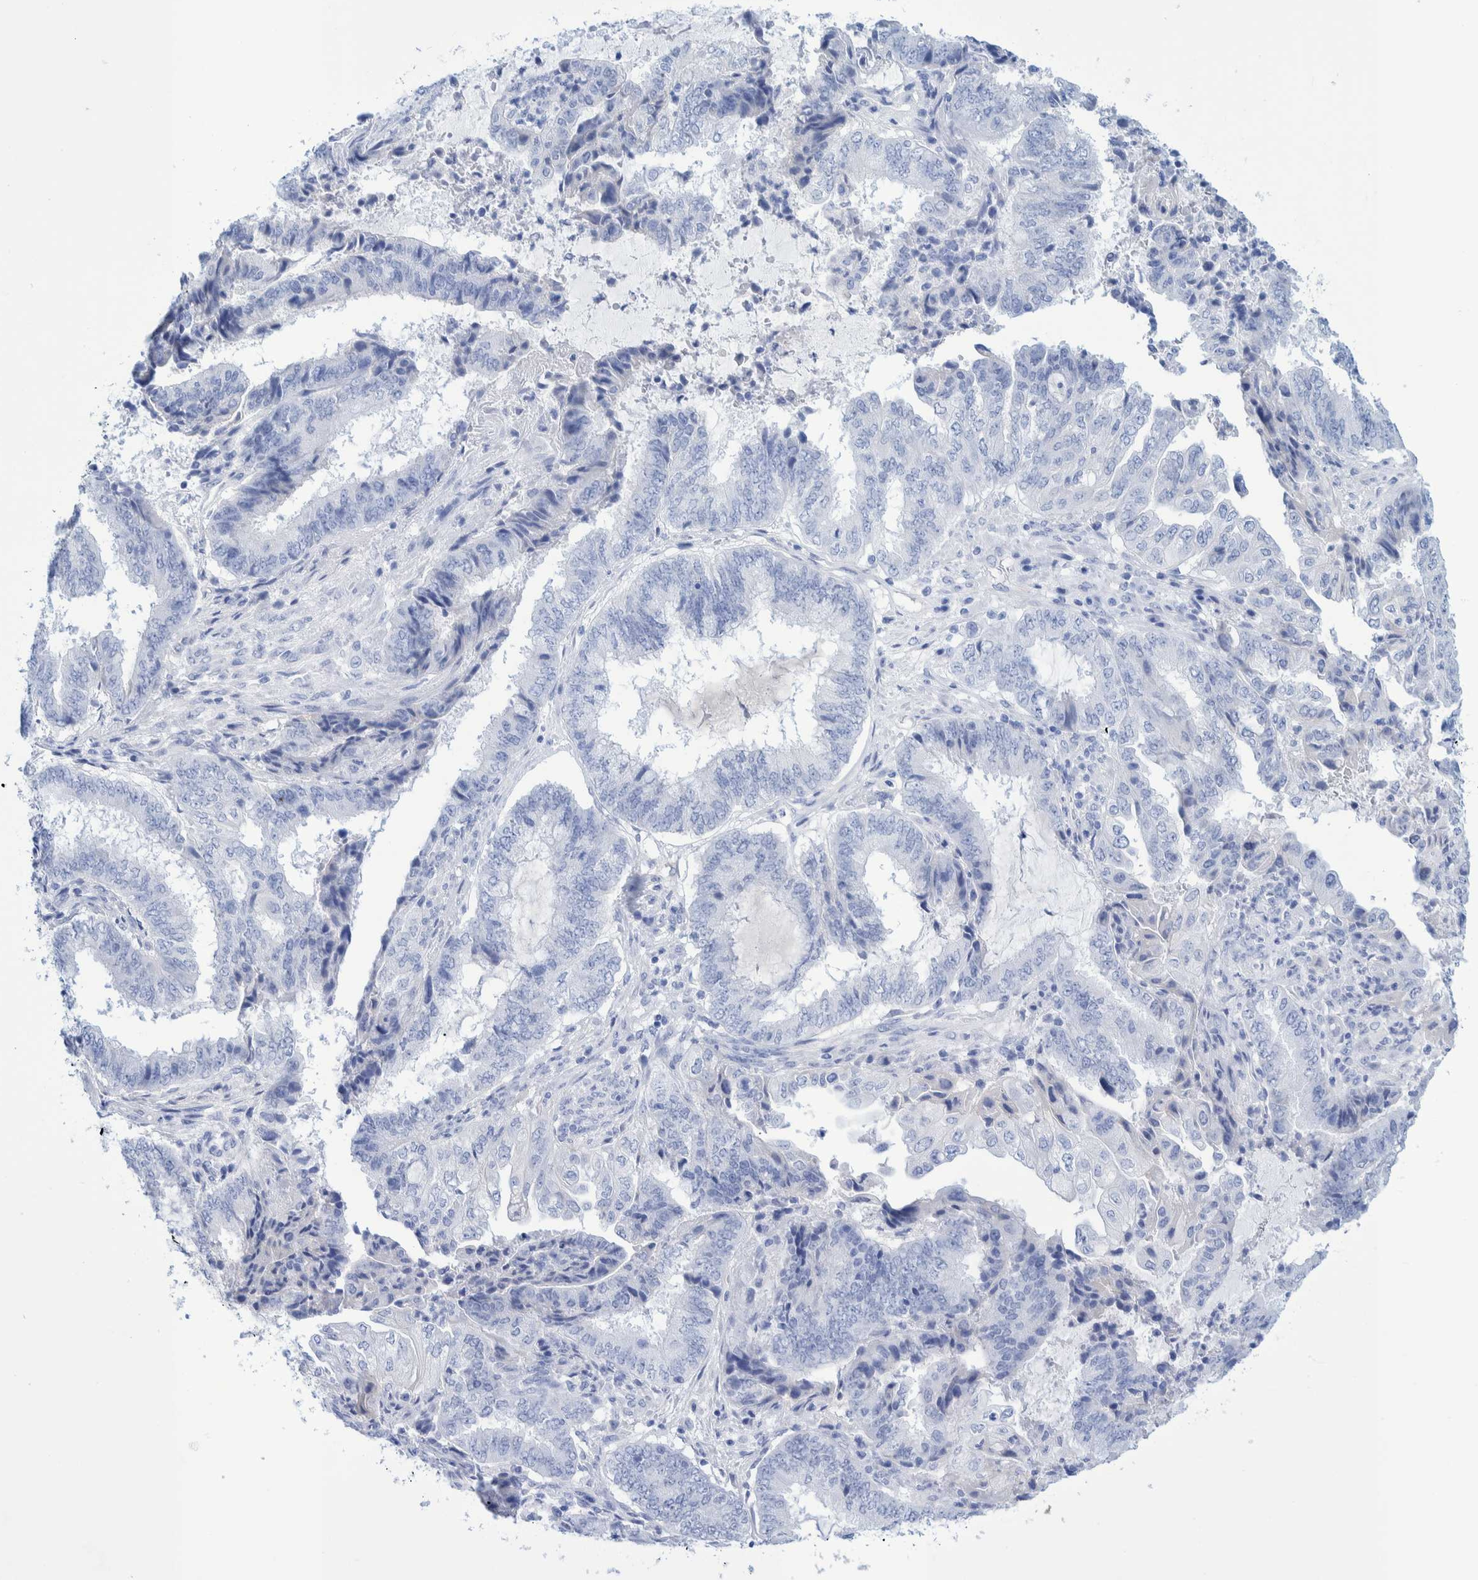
{"staining": {"intensity": "negative", "quantity": "none", "location": "none"}, "tissue": "endometrial cancer", "cell_type": "Tumor cells", "image_type": "cancer", "snomed": [{"axis": "morphology", "description": "Adenocarcinoma, NOS"}, {"axis": "topography", "description": "Endometrium"}], "caption": "IHC of adenocarcinoma (endometrial) shows no expression in tumor cells. Brightfield microscopy of IHC stained with DAB (3,3'-diaminobenzidine) (brown) and hematoxylin (blue), captured at high magnification.", "gene": "PERP", "patient": {"sex": "female", "age": 51}}